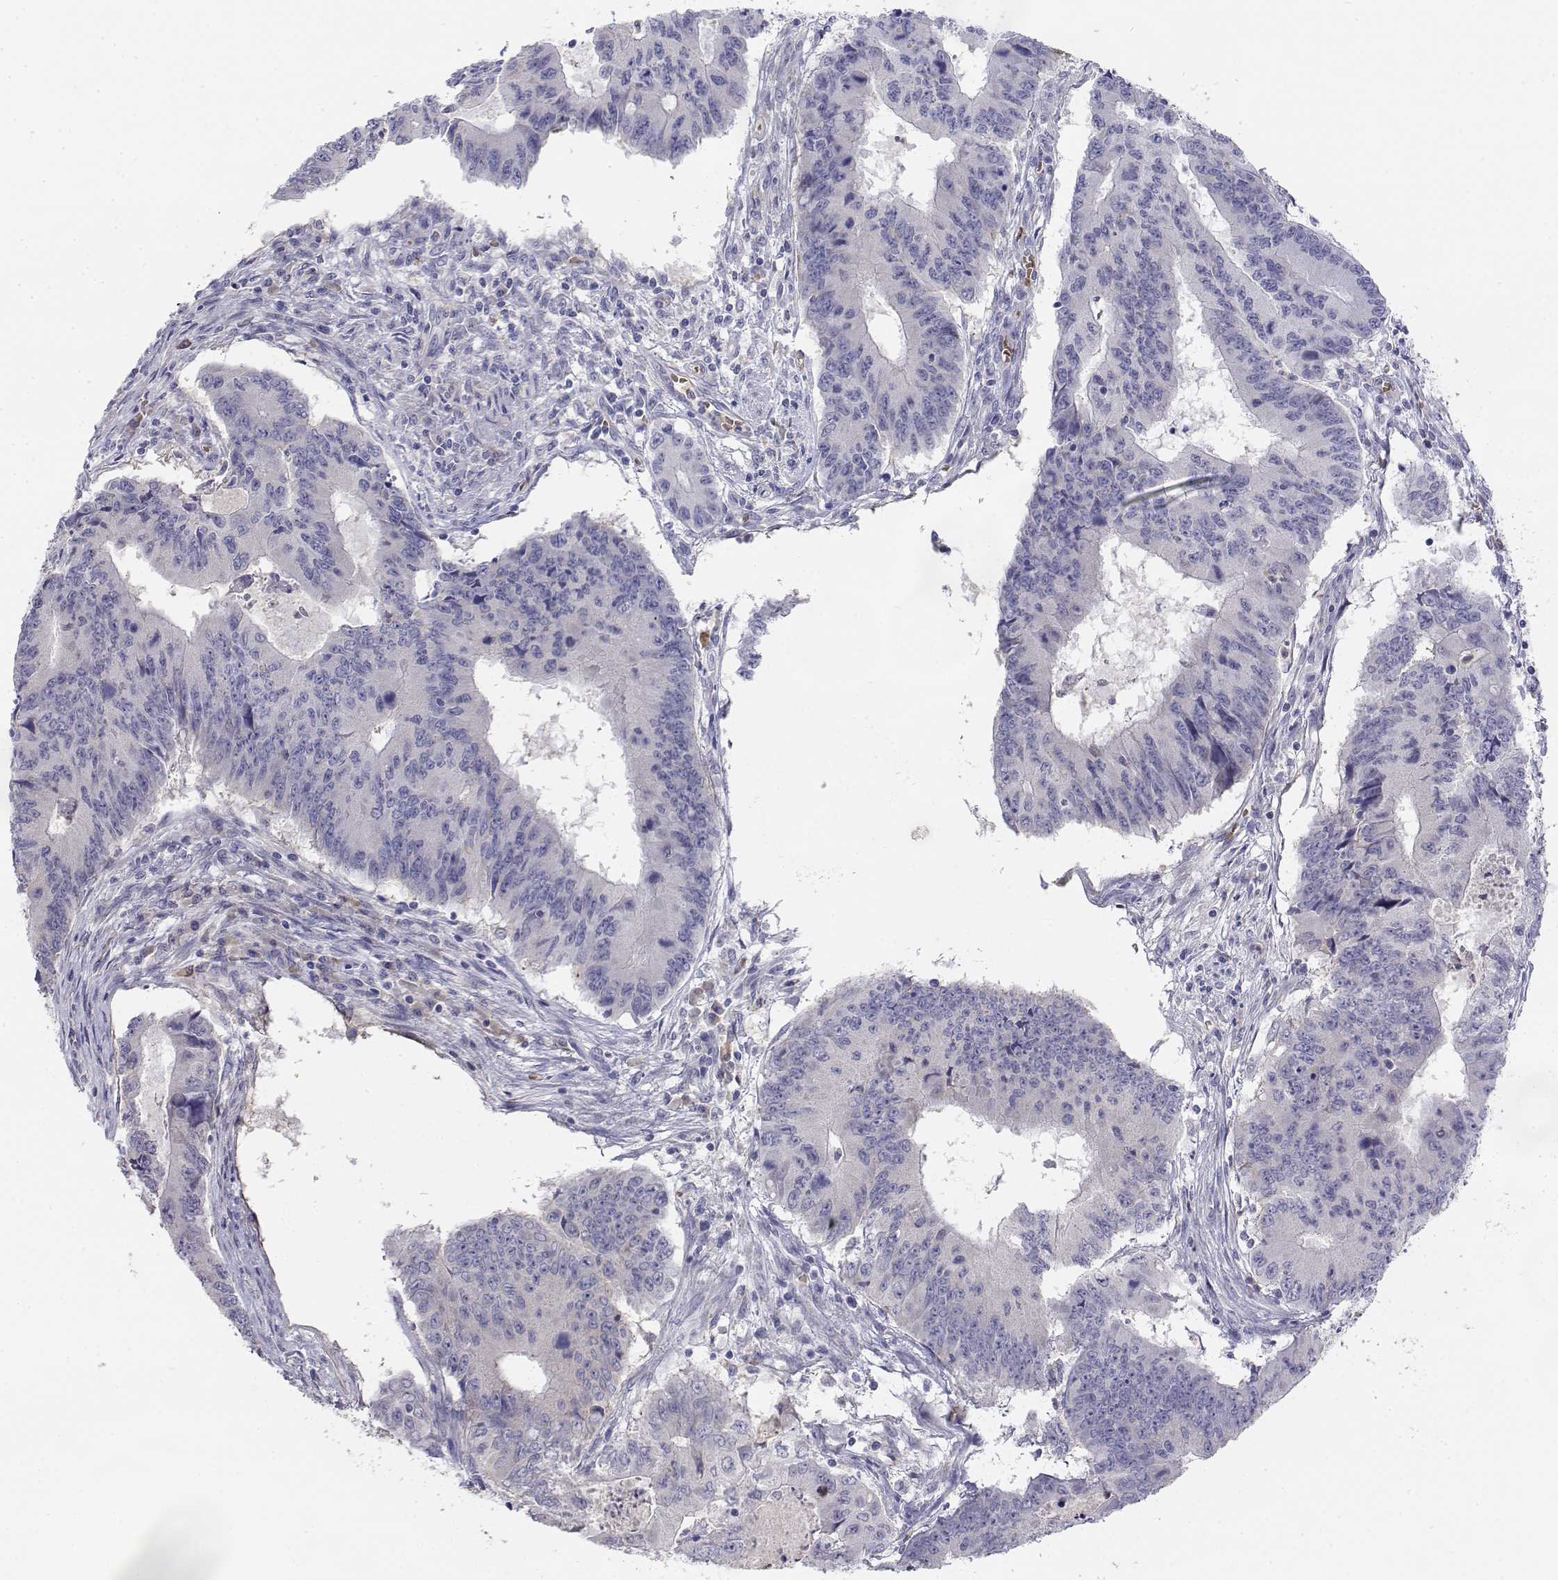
{"staining": {"intensity": "negative", "quantity": "none", "location": "none"}, "tissue": "colorectal cancer", "cell_type": "Tumor cells", "image_type": "cancer", "snomed": [{"axis": "morphology", "description": "Adenocarcinoma, NOS"}, {"axis": "topography", "description": "Colon"}], "caption": "The IHC micrograph has no significant expression in tumor cells of adenocarcinoma (colorectal) tissue.", "gene": "CADM1", "patient": {"sex": "male", "age": 53}}